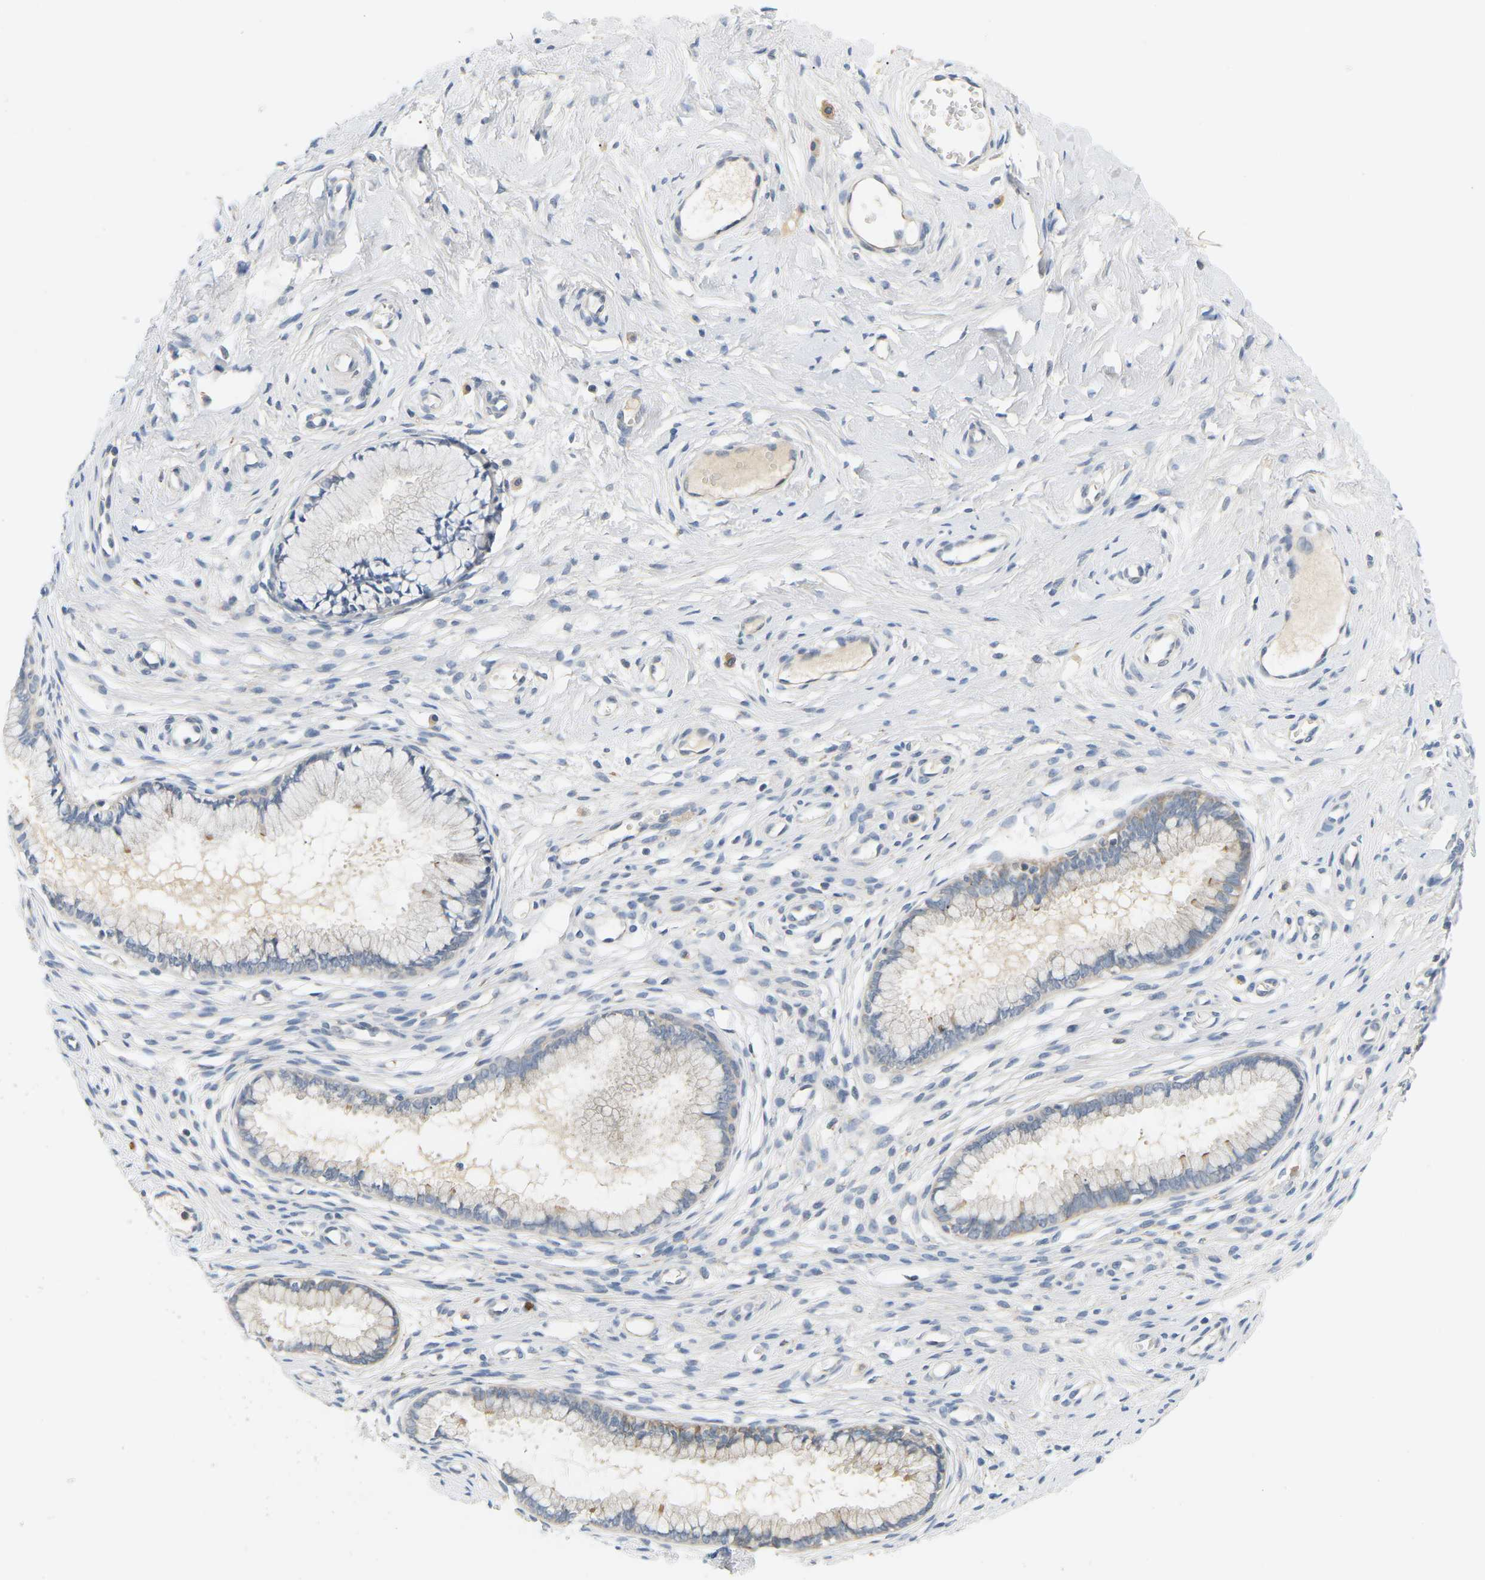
{"staining": {"intensity": "negative", "quantity": "none", "location": "none"}, "tissue": "cervix", "cell_type": "Glandular cells", "image_type": "normal", "snomed": [{"axis": "morphology", "description": "Normal tissue, NOS"}, {"axis": "topography", "description": "Cervix"}], "caption": "Image shows no significant protein staining in glandular cells of normal cervix. Nuclei are stained in blue.", "gene": "EVA1C", "patient": {"sex": "female", "age": 65}}